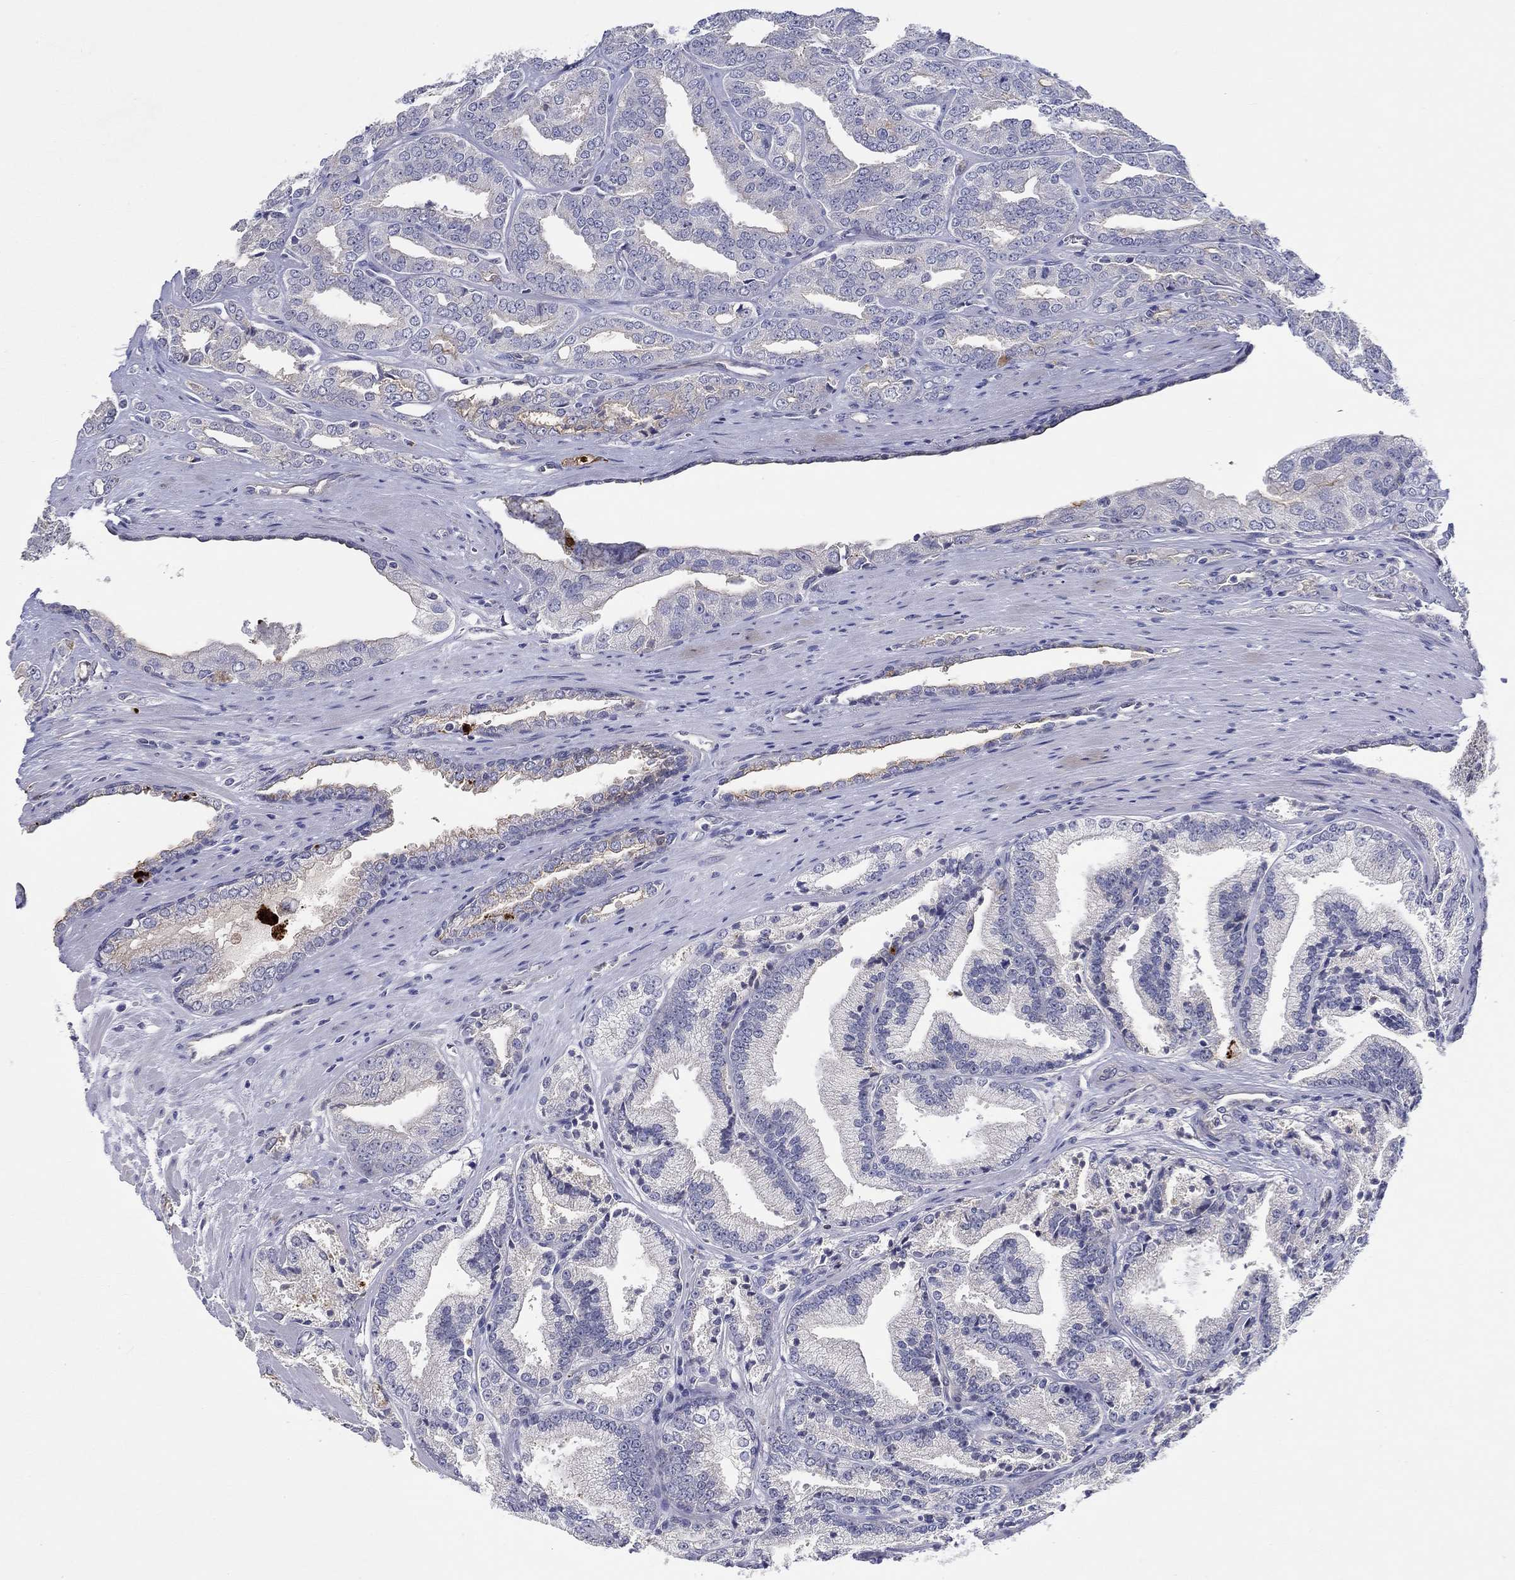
{"staining": {"intensity": "moderate", "quantity": "<25%", "location": "cytoplasmic/membranous"}, "tissue": "prostate cancer", "cell_type": "Tumor cells", "image_type": "cancer", "snomed": [{"axis": "morphology", "description": "Adenocarcinoma, NOS"}, {"axis": "morphology", "description": "Adenocarcinoma, High grade"}, {"axis": "topography", "description": "Prostate"}], "caption": "The photomicrograph reveals immunohistochemical staining of prostate cancer (adenocarcinoma (high-grade)). There is moderate cytoplasmic/membranous positivity is appreciated in about <25% of tumor cells.", "gene": "ERMP1", "patient": {"sex": "male", "age": 70}}